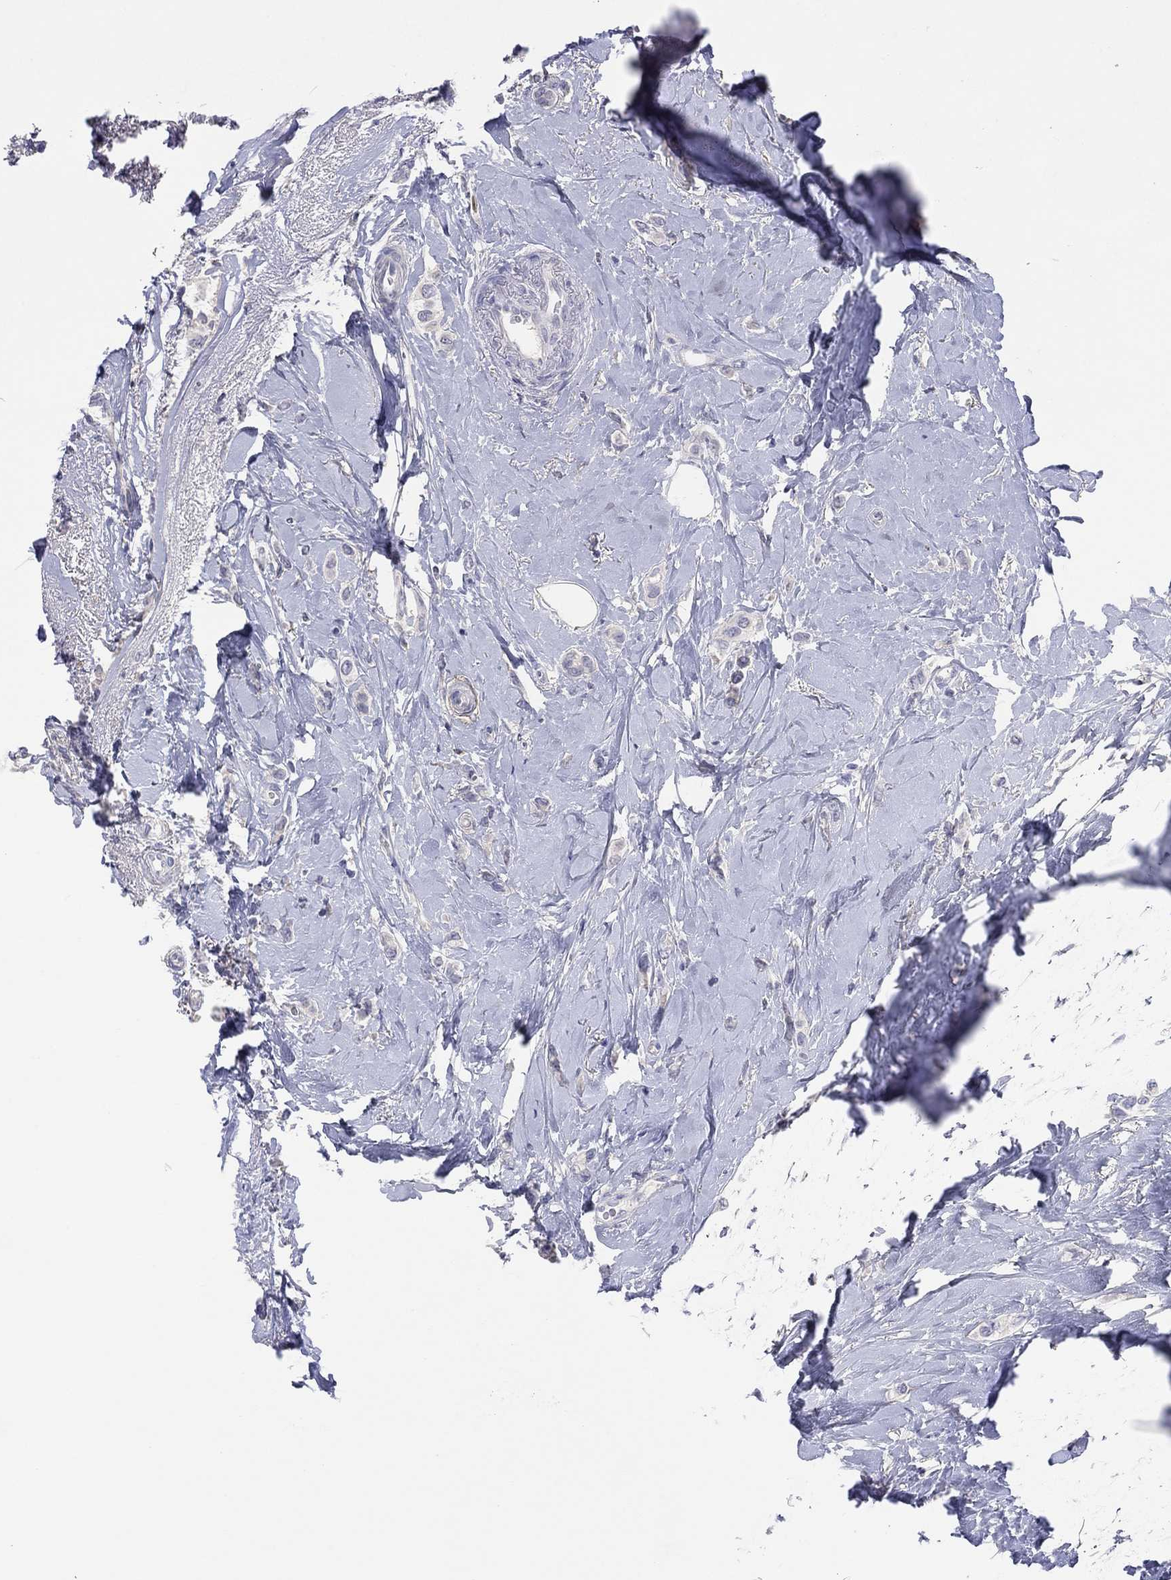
{"staining": {"intensity": "negative", "quantity": "none", "location": "none"}, "tissue": "breast cancer", "cell_type": "Tumor cells", "image_type": "cancer", "snomed": [{"axis": "morphology", "description": "Lobular carcinoma"}, {"axis": "topography", "description": "Breast"}], "caption": "This is an immunohistochemistry micrograph of breast cancer. There is no staining in tumor cells.", "gene": "CYP2B6", "patient": {"sex": "female", "age": 66}}